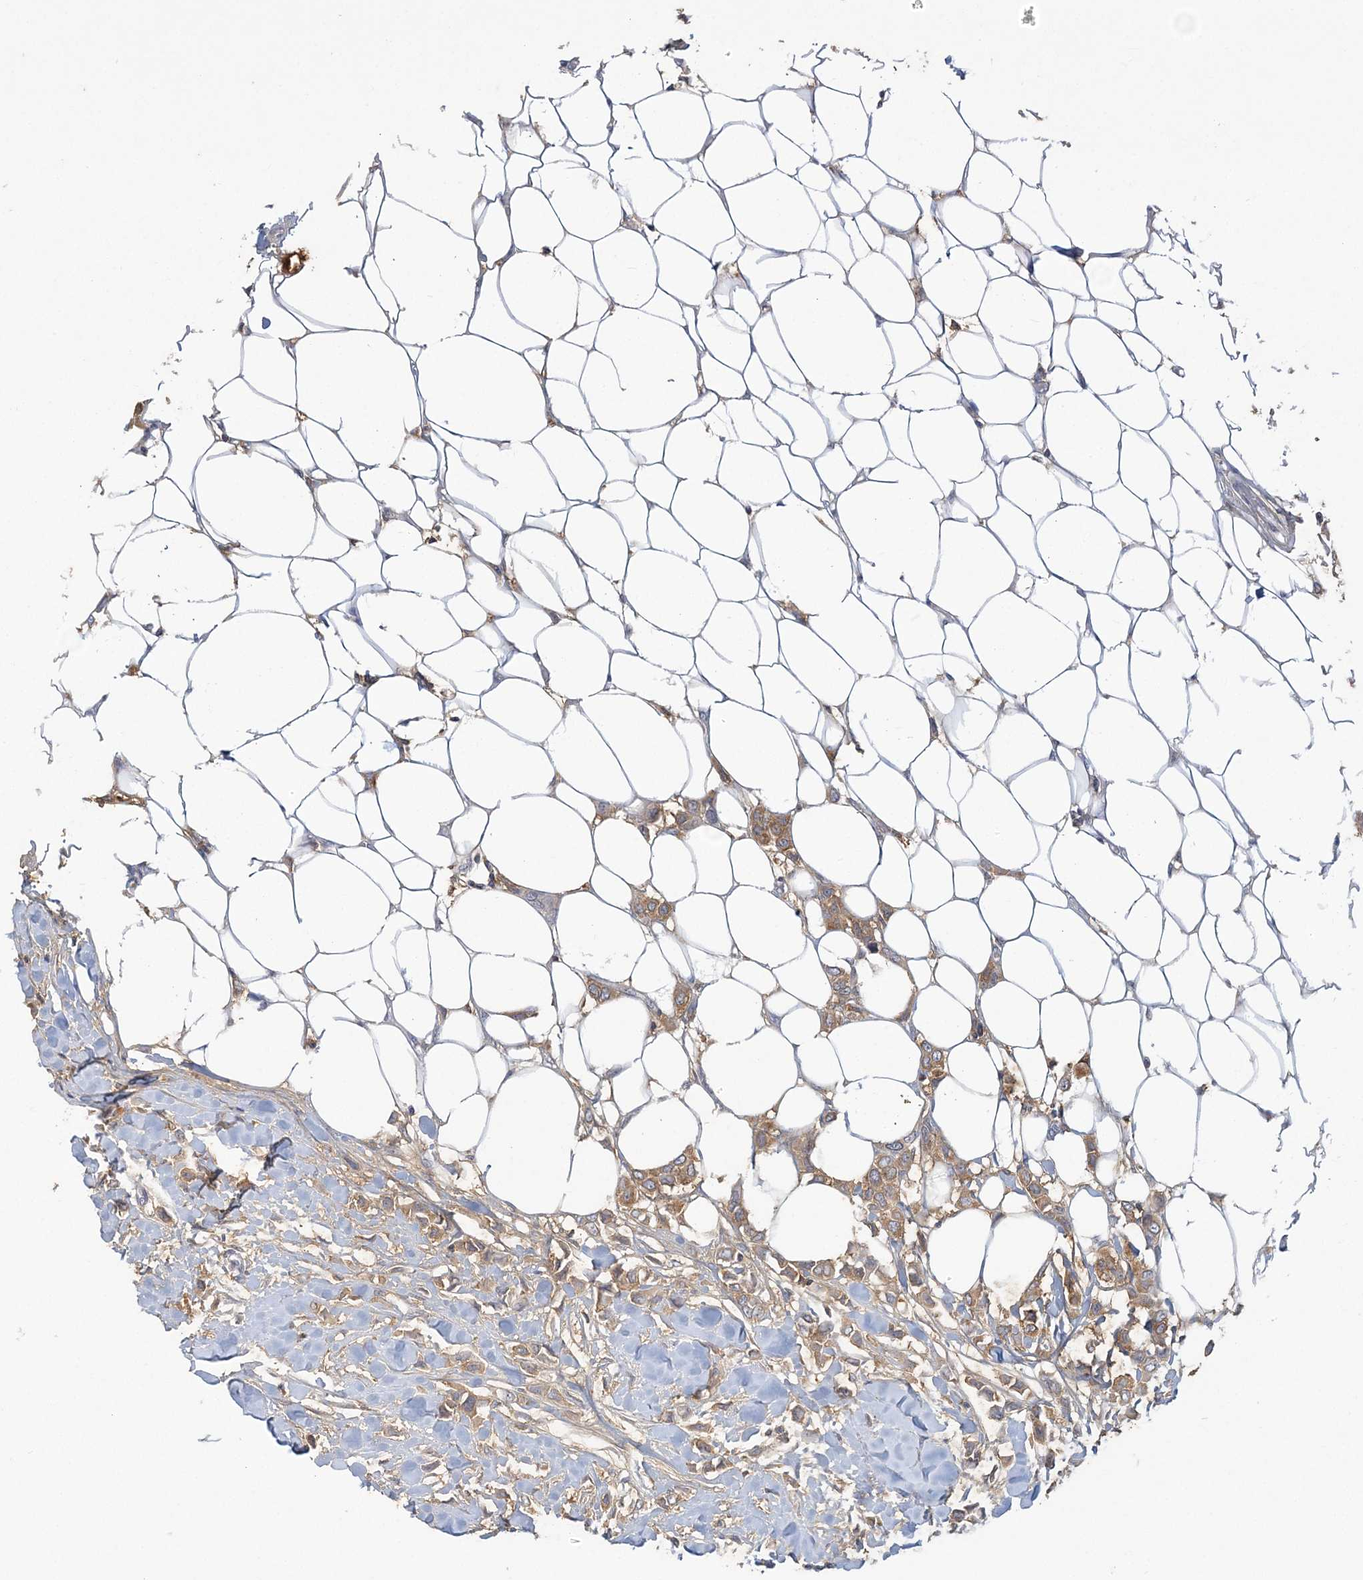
{"staining": {"intensity": "moderate", "quantity": ">75%", "location": "cytoplasmic/membranous"}, "tissue": "breast cancer", "cell_type": "Tumor cells", "image_type": "cancer", "snomed": [{"axis": "morphology", "description": "Lobular carcinoma"}, {"axis": "topography", "description": "Breast"}], "caption": "An image of human breast lobular carcinoma stained for a protein reveals moderate cytoplasmic/membranous brown staining in tumor cells. (Brightfield microscopy of DAB IHC at high magnification).", "gene": "ANKS1A", "patient": {"sex": "female", "age": 51}}